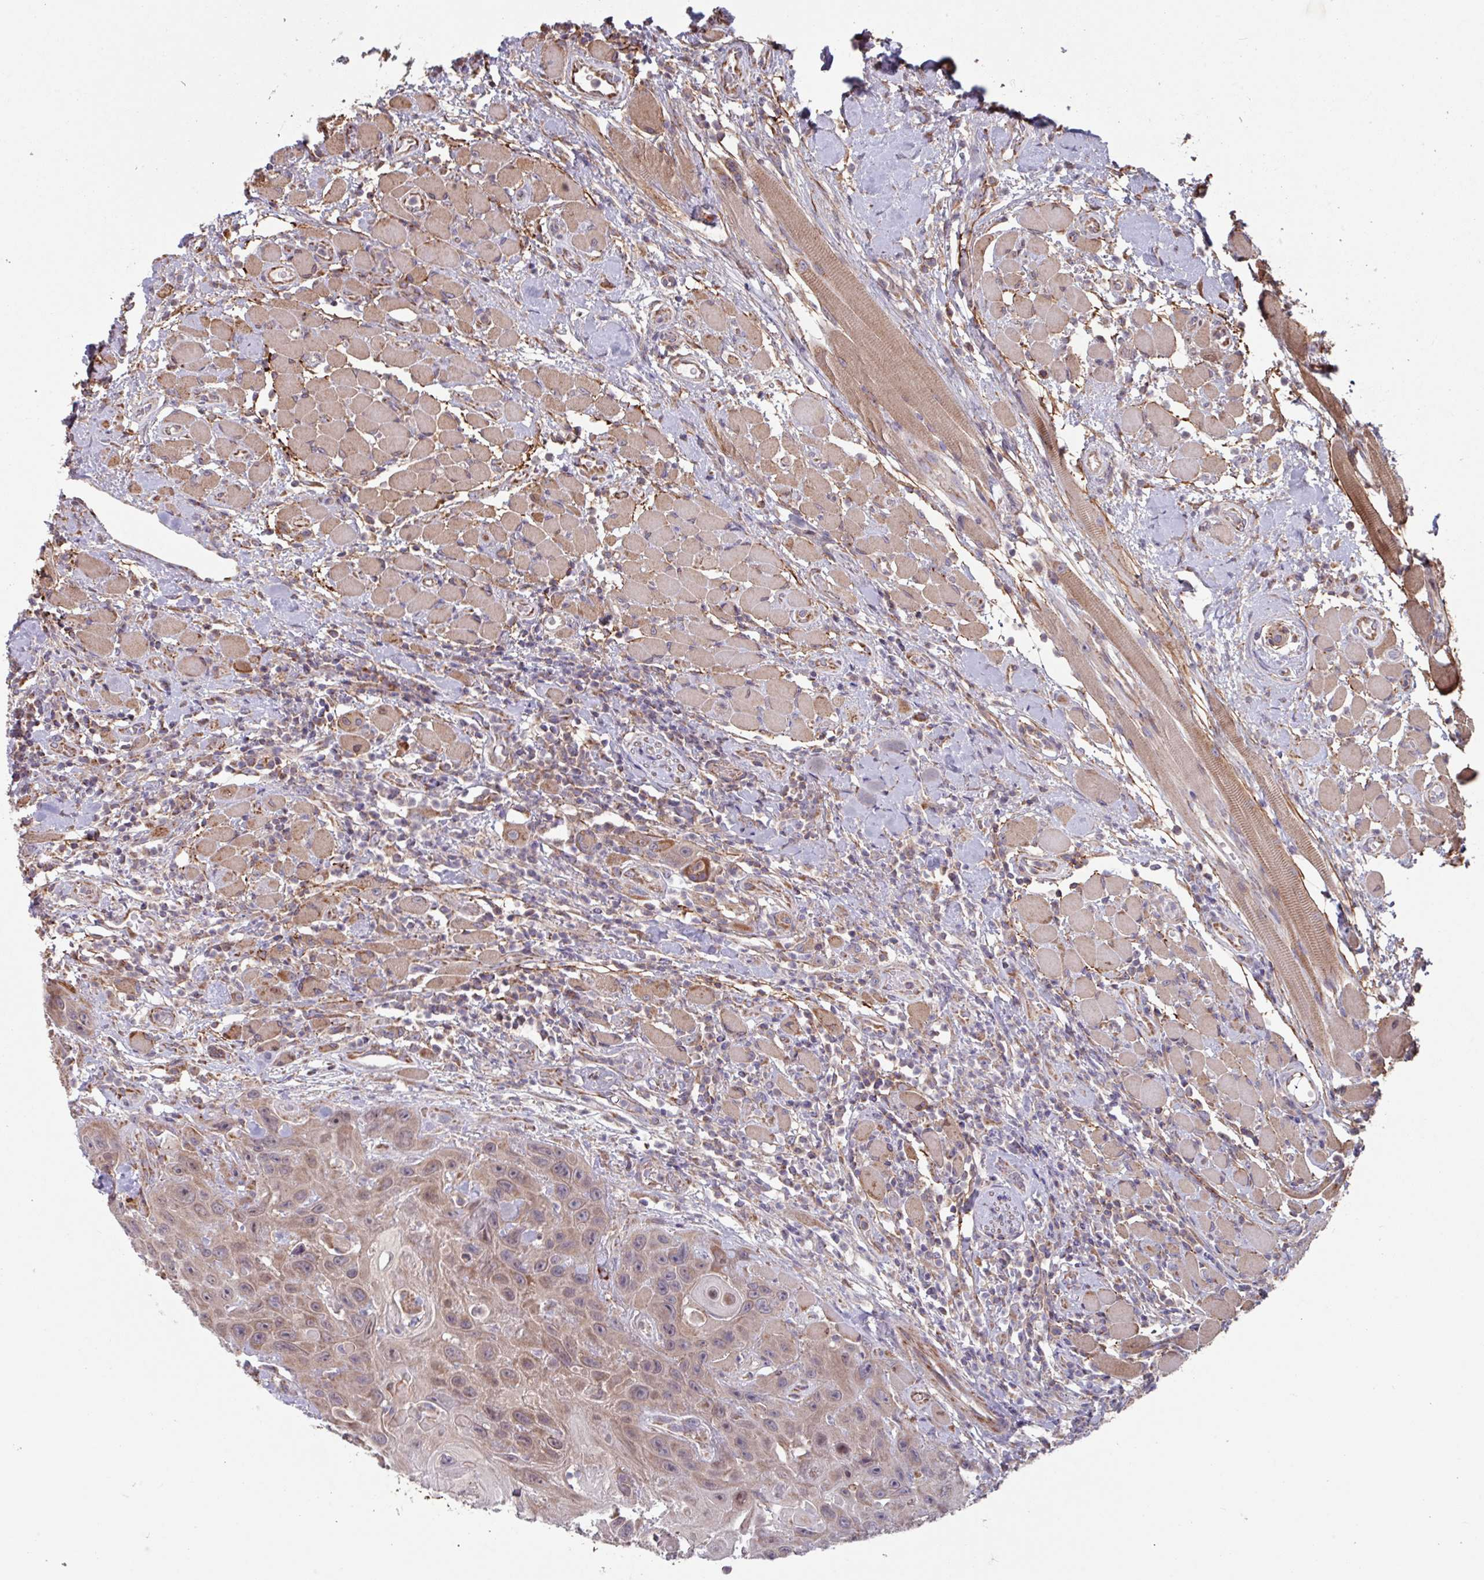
{"staining": {"intensity": "weak", "quantity": ">75%", "location": "cytoplasmic/membranous"}, "tissue": "head and neck cancer", "cell_type": "Tumor cells", "image_type": "cancer", "snomed": [{"axis": "morphology", "description": "Squamous cell carcinoma, NOS"}, {"axis": "topography", "description": "Head-Neck"}], "caption": "IHC micrograph of human squamous cell carcinoma (head and neck) stained for a protein (brown), which reveals low levels of weak cytoplasmic/membranous positivity in about >75% of tumor cells.", "gene": "COX7C", "patient": {"sex": "female", "age": 59}}